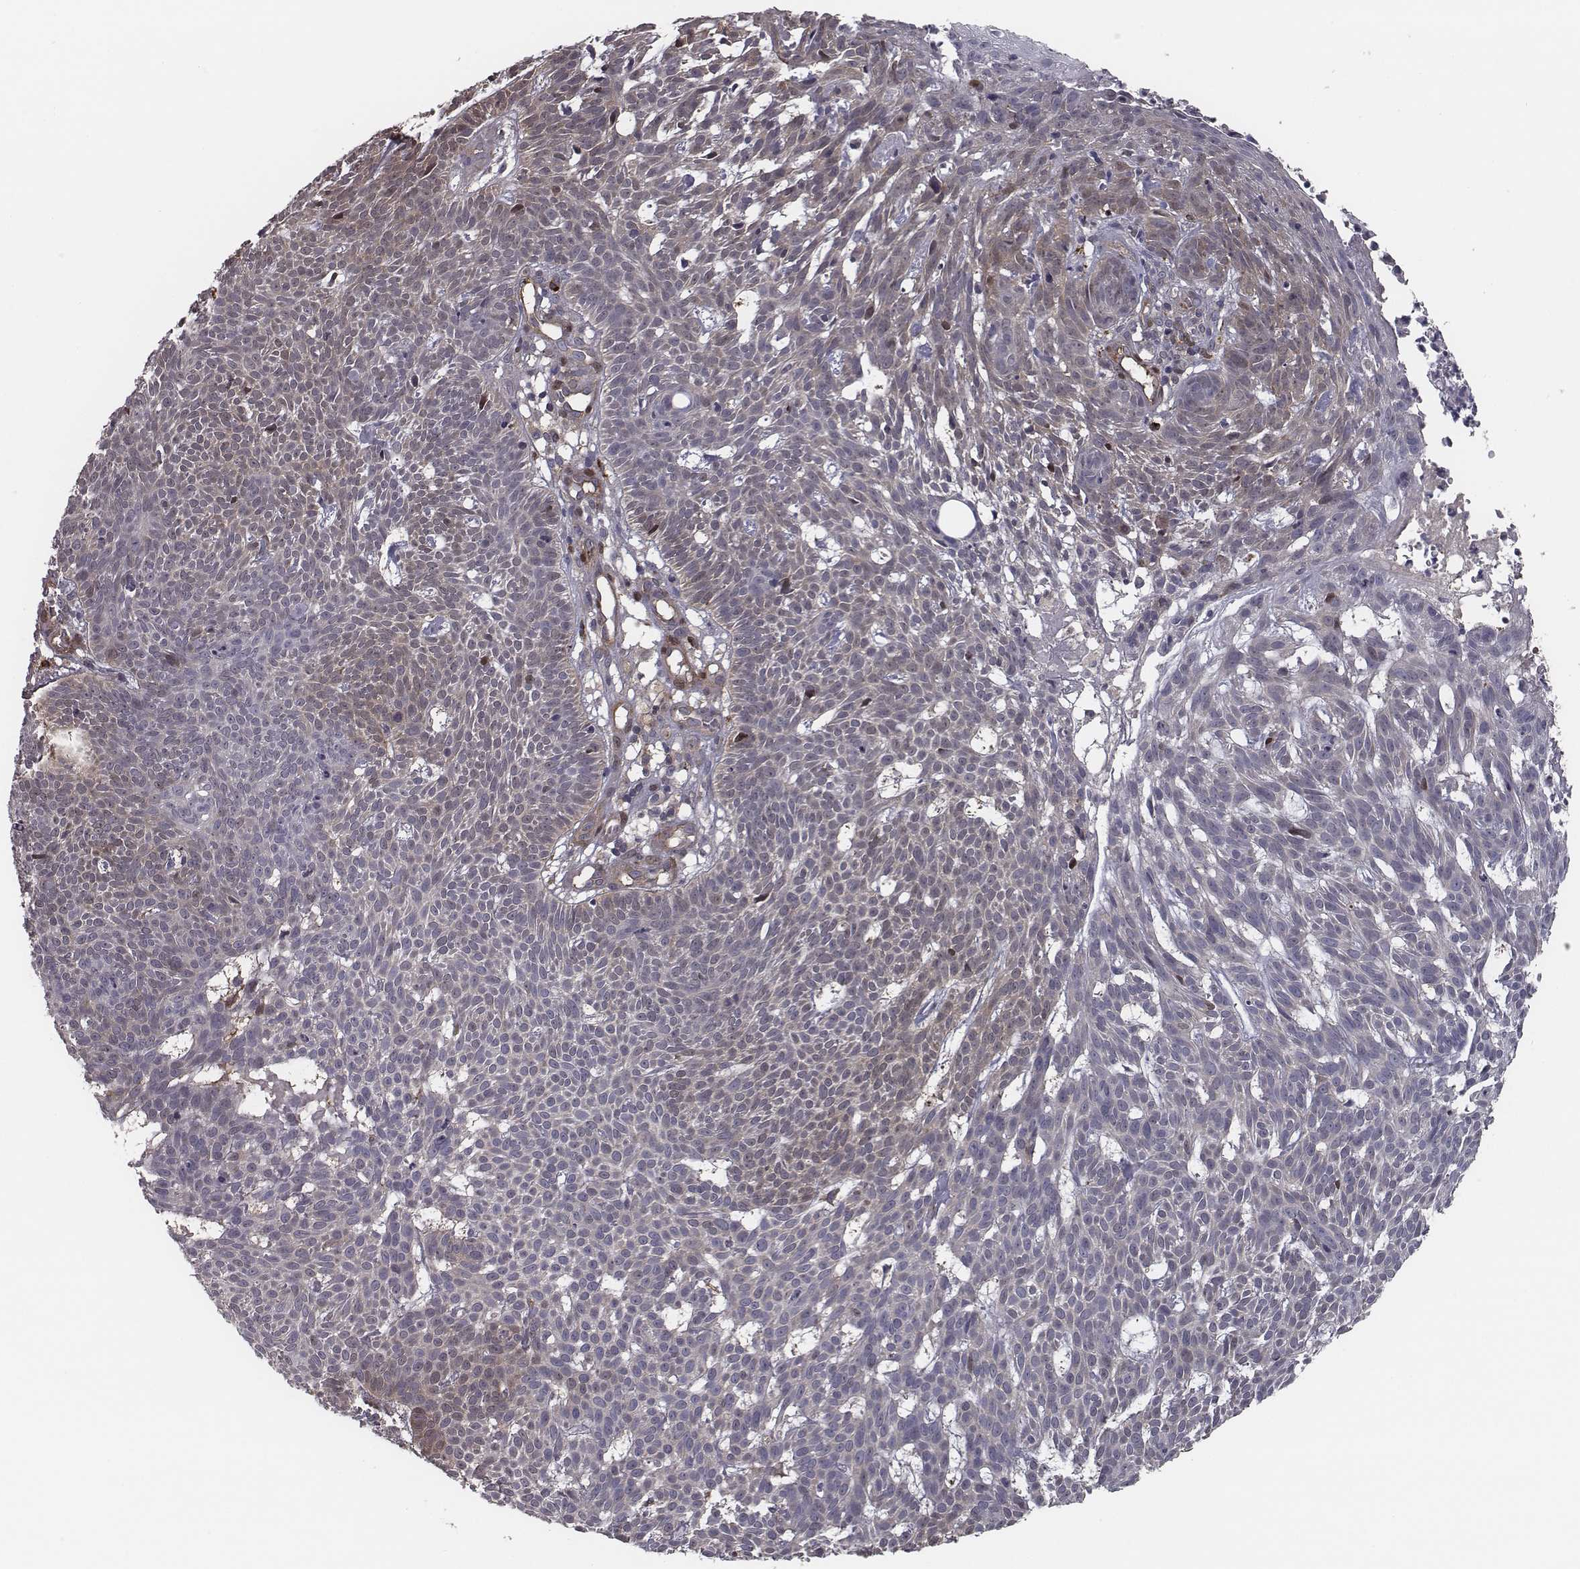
{"staining": {"intensity": "weak", "quantity": "25%-75%", "location": "cytoplasmic/membranous"}, "tissue": "skin cancer", "cell_type": "Tumor cells", "image_type": "cancer", "snomed": [{"axis": "morphology", "description": "Basal cell carcinoma"}, {"axis": "topography", "description": "Skin"}], "caption": "The photomicrograph displays a brown stain indicating the presence of a protein in the cytoplasmic/membranous of tumor cells in basal cell carcinoma (skin). The staining is performed using DAB brown chromogen to label protein expression. The nuclei are counter-stained blue using hematoxylin.", "gene": "ISYNA1", "patient": {"sex": "male", "age": 59}}